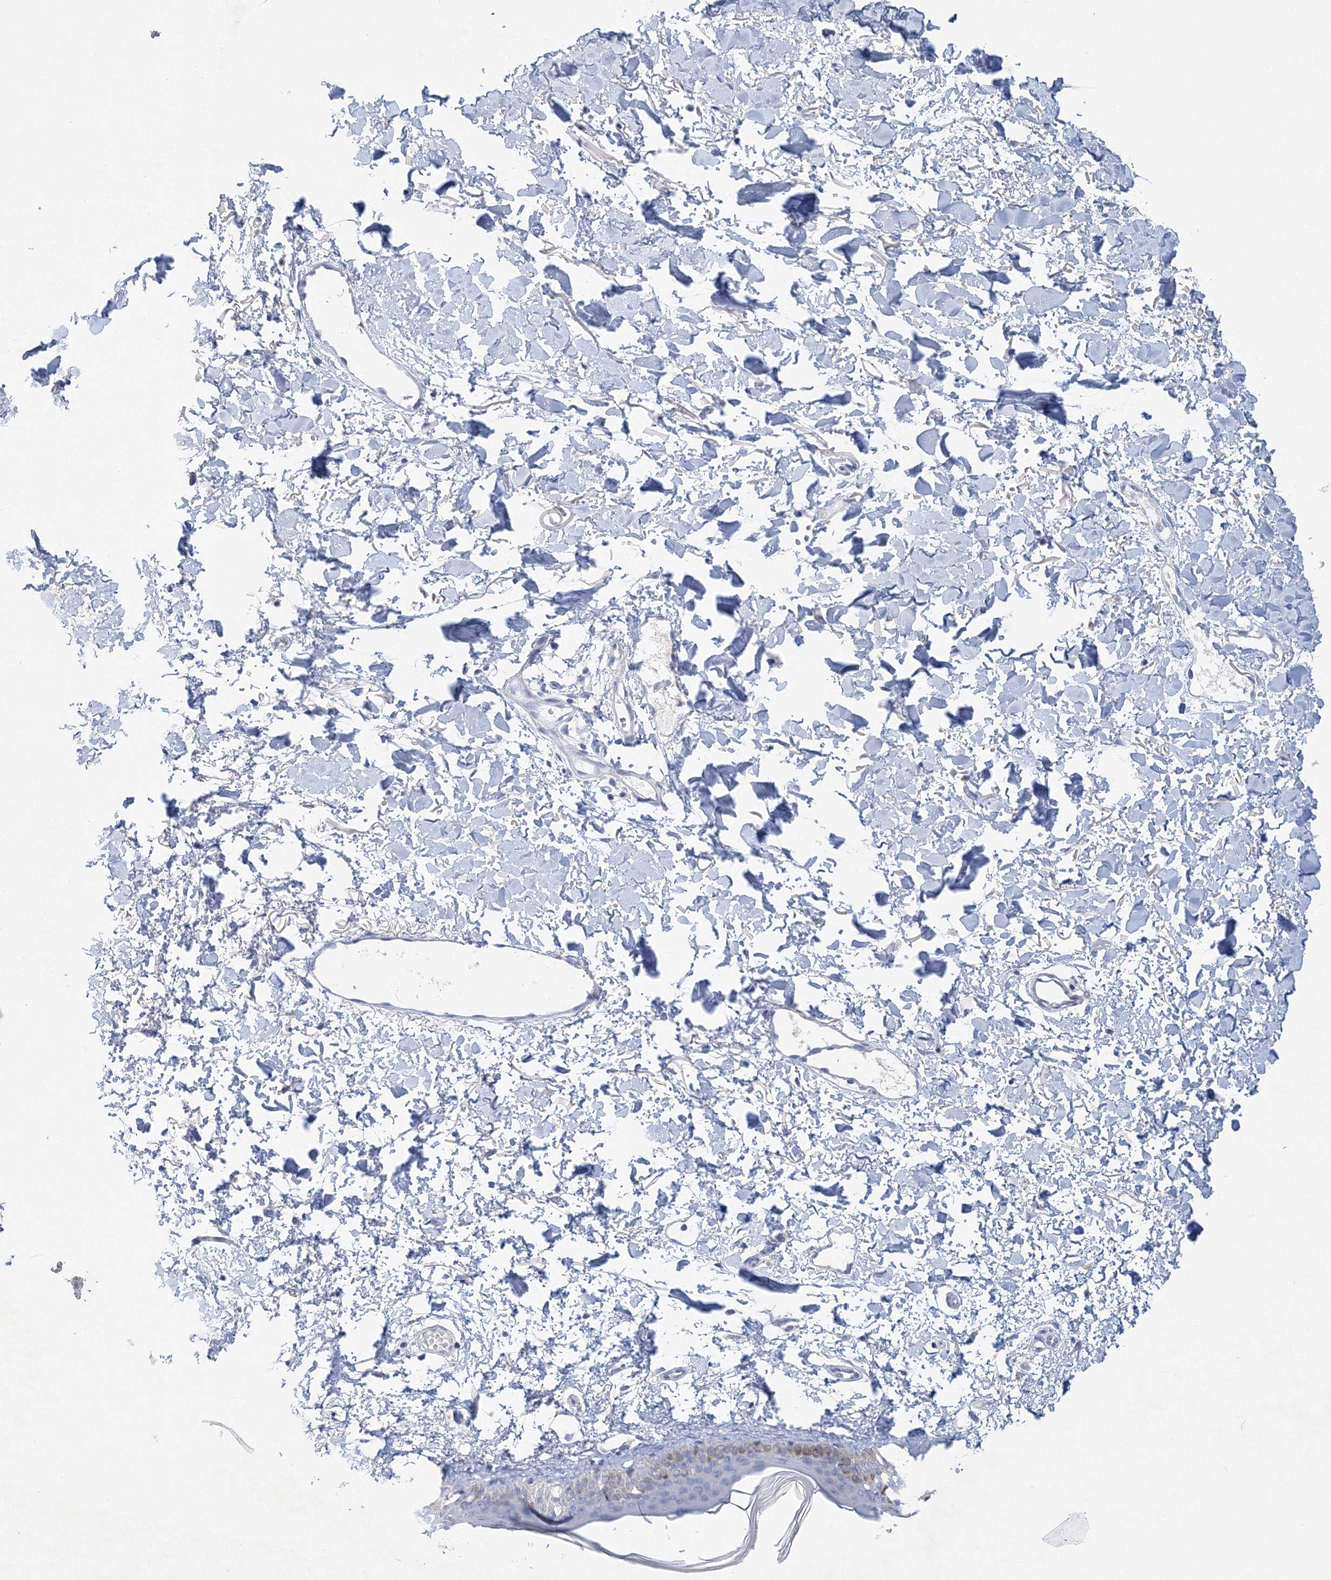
{"staining": {"intensity": "negative", "quantity": "none", "location": "none"}, "tissue": "skin", "cell_type": "Fibroblasts", "image_type": "normal", "snomed": [{"axis": "morphology", "description": "Normal tissue, NOS"}, {"axis": "topography", "description": "Skin"}], "caption": "There is no significant positivity in fibroblasts of skin. (IHC, brightfield microscopy, high magnification).", "gene": "OSBPL6", "patient": {"sex": "female", "age": 58}}